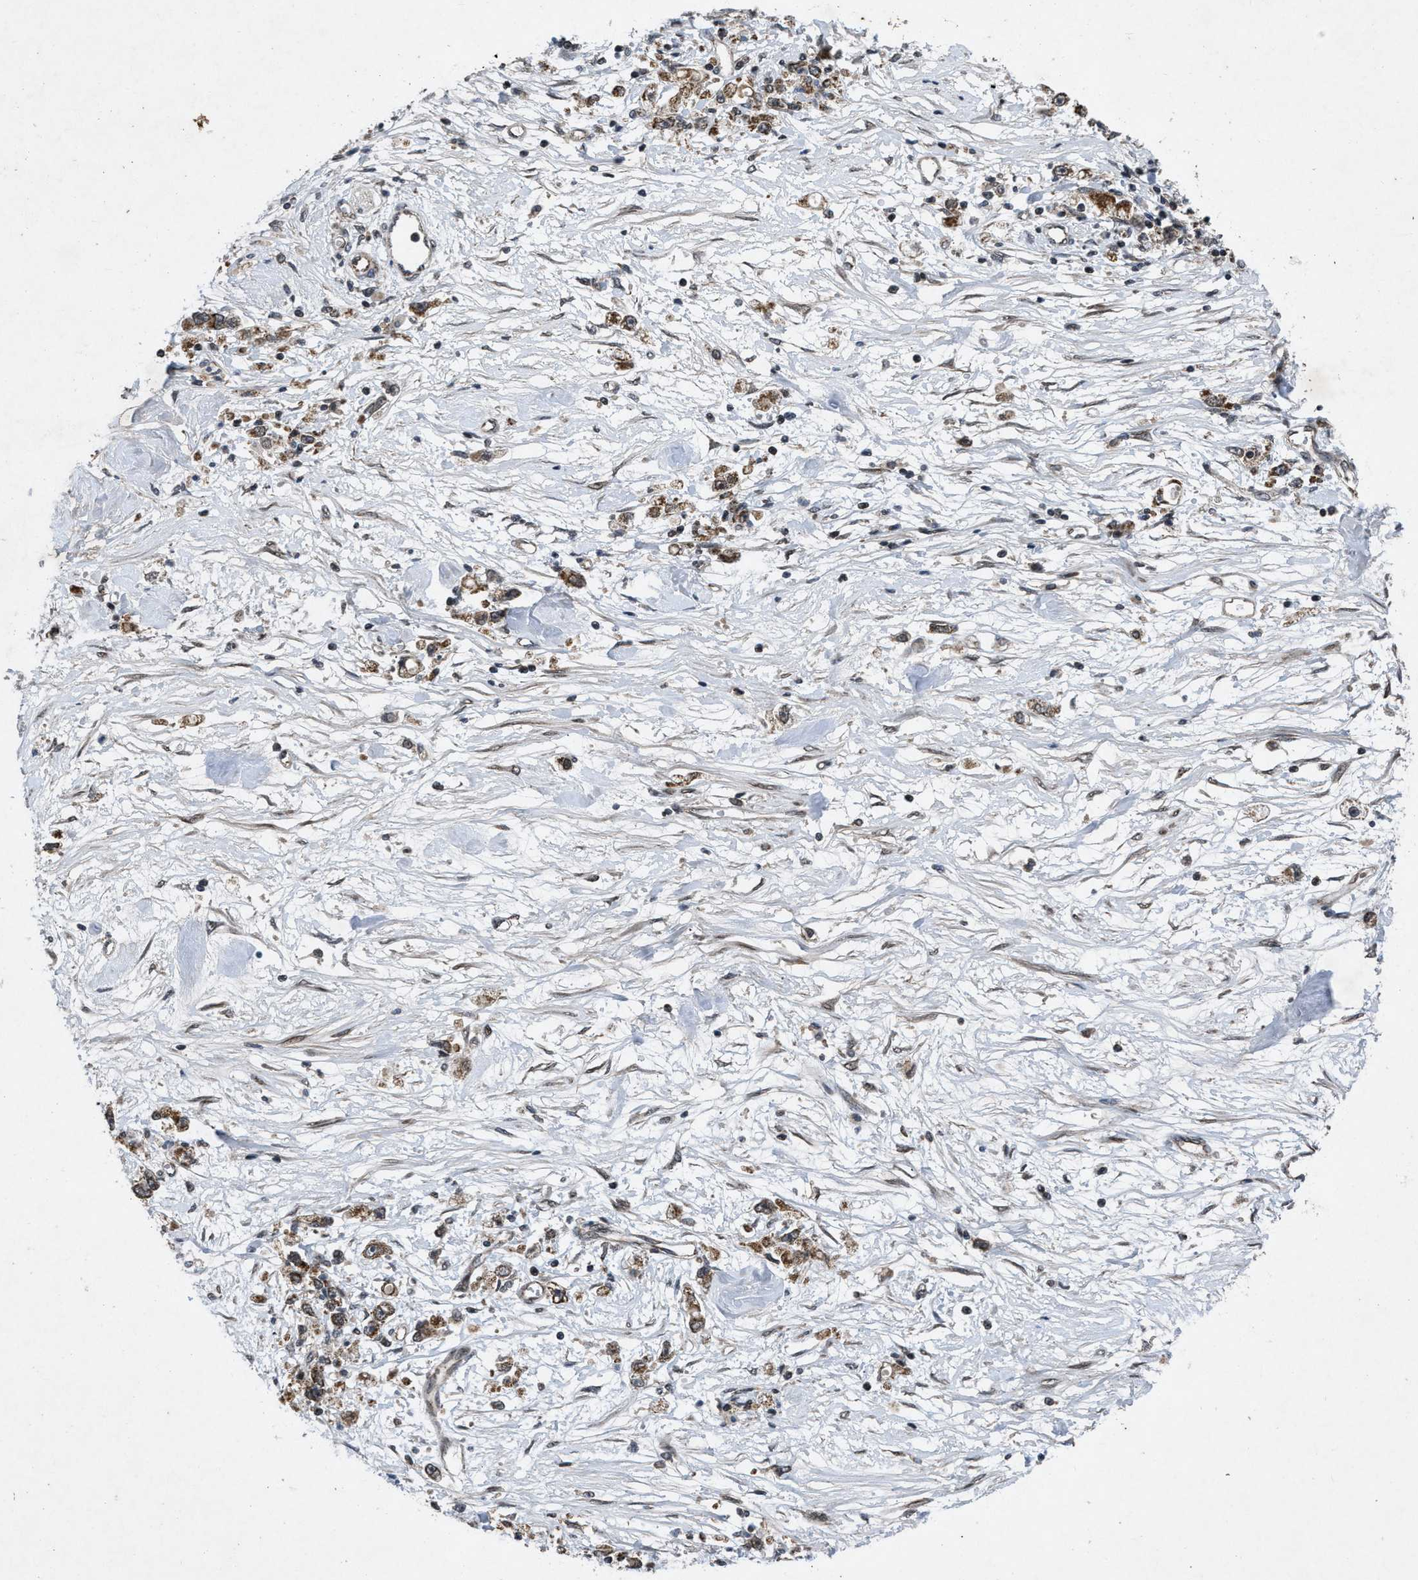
{"staining": {"intensity": "moderate", "quantity": ">75%", "location": "cytoplasmic/membranous,nuclear"}, "tissue": "stomach cancer", "cell_type": "Tumor cells", "image_type": "cancer", "snomed": [{"axis": "morphology", "description": "Adenocarcinoma, NOS"}, {"axis": "topography", "description": "Stomach"}], "caption": "Immunohistochemical staining of human adenocarcinoma (stomach) exhibits moderate cytoplasmic/membranous and nuclear protein expression in about >75% of tumor cells. The staining was performed using DAB to visualize the protein expression in brown, while the nuclei were stained in blue with hematoxylin (Magnification: 20x).", "gene": "ZNHIT1", "patient": {"sex": "female", "age": 59}}